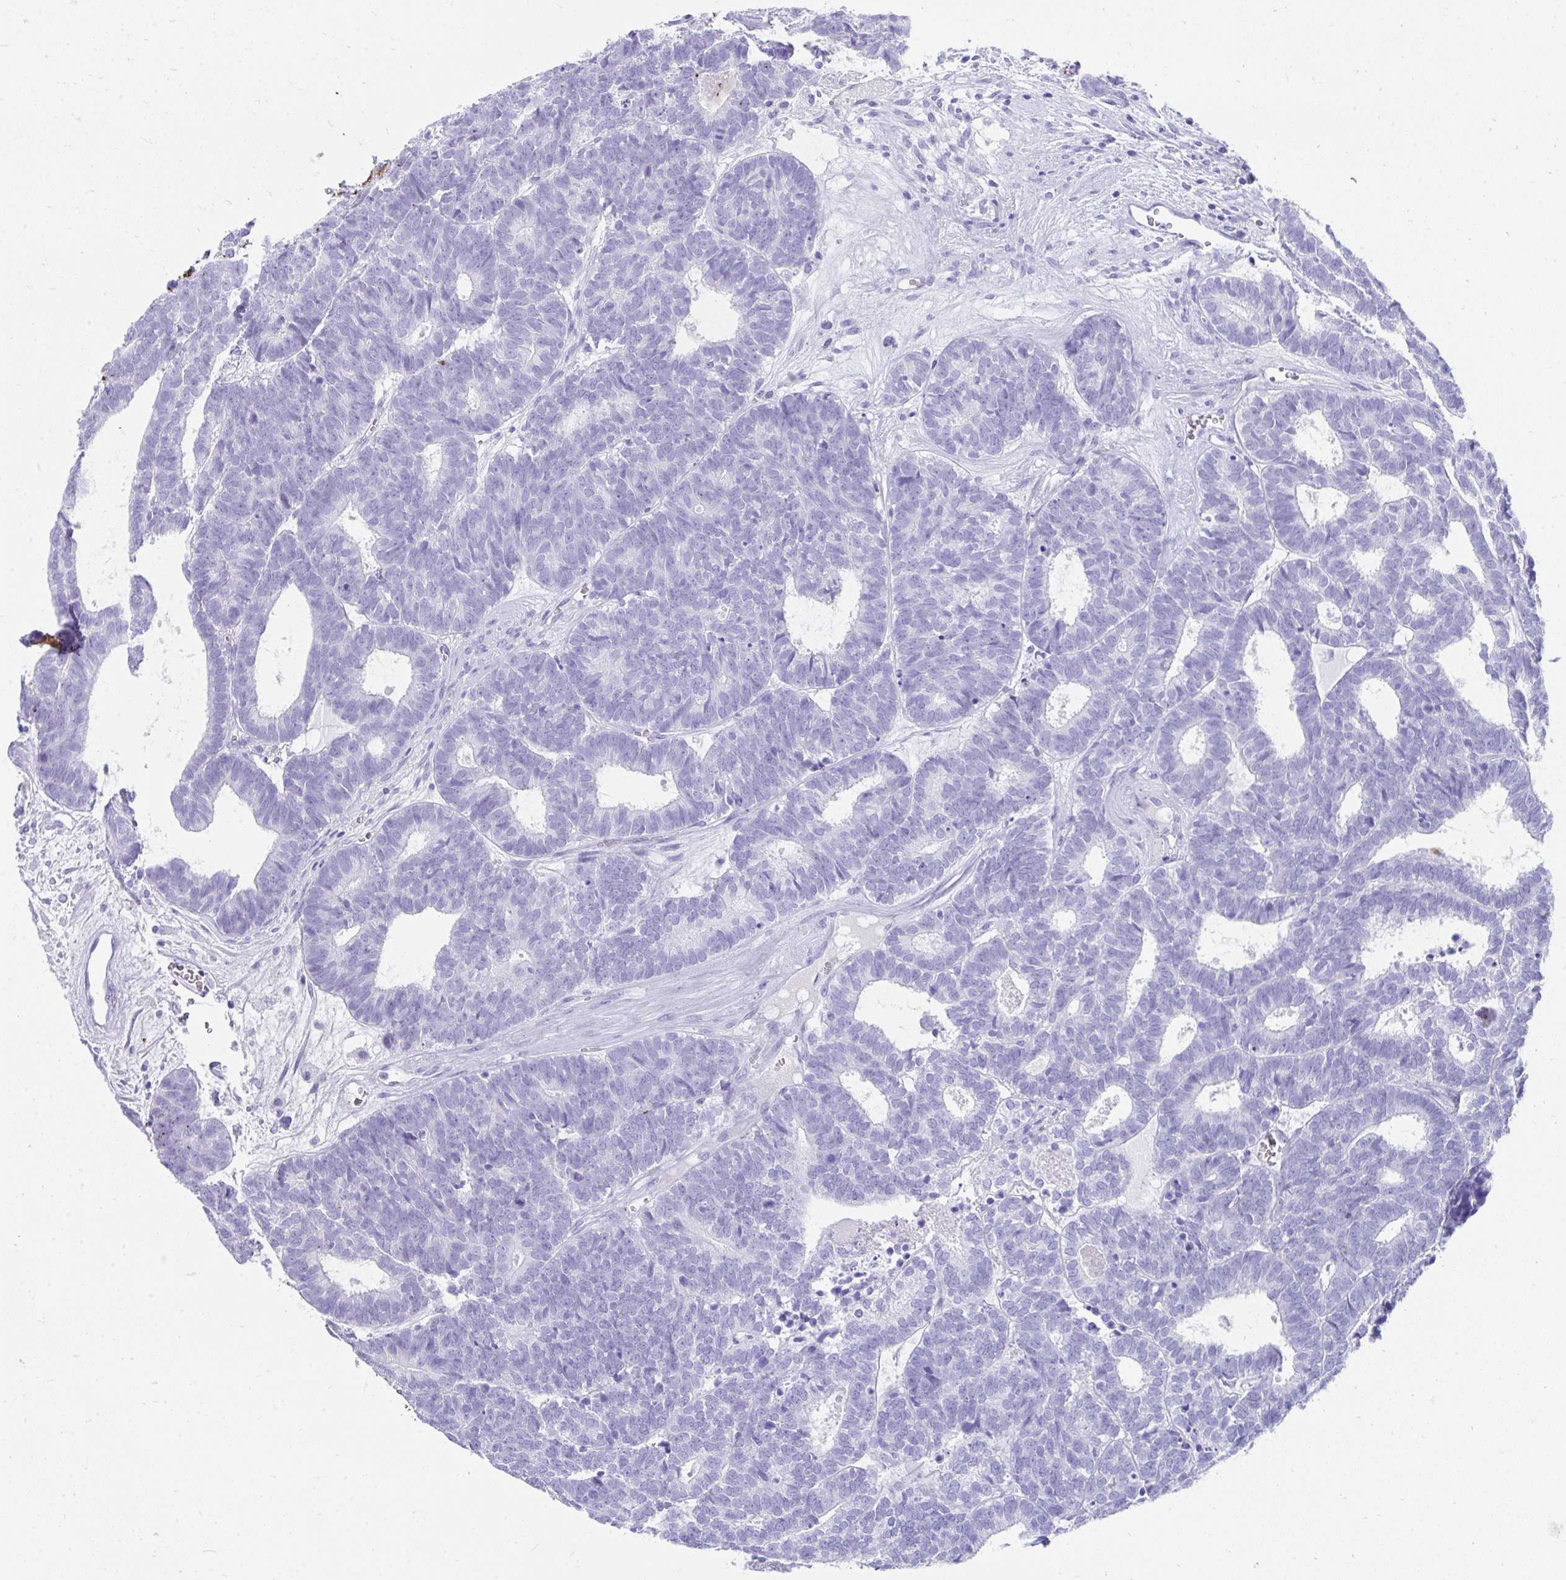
{"staining": {"intensity": "negative", "quantity": "none", "location": "none"}, "tissue": "head and neck cancer", "cell_type": "Tumor cells", "image_type": "cancer", "snomed": [{"axis": "morphology", "description": "Adenocarcinoma, NOS"}, {"axis": "topography", "description": "Head-Neck"}], "caption": "Tumor cells show no significant expression in adenocarcinoma (head and neck).", "gene": "TNNT1", "patient": {"sex": "female", "age": 81}}